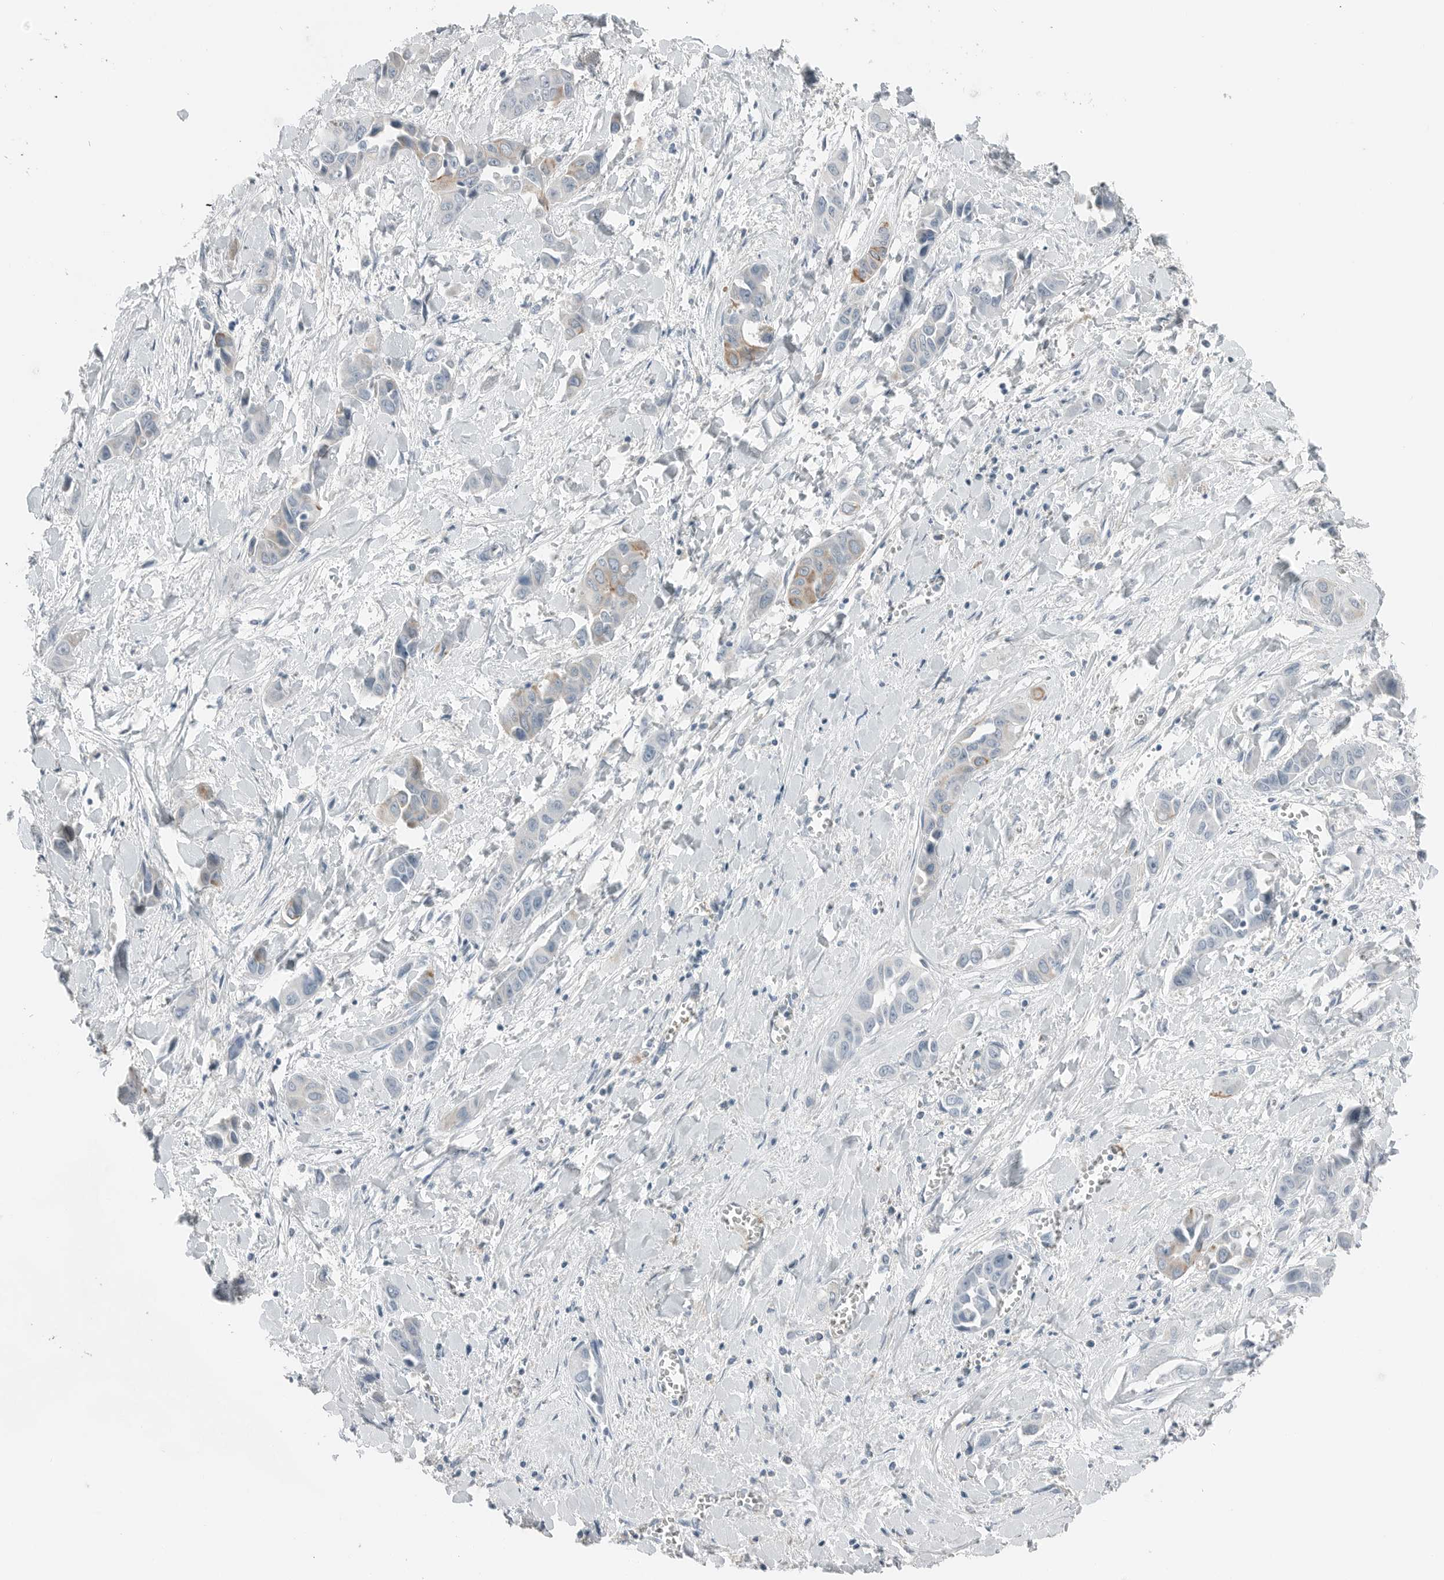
{"staining": {"intensity": "weak", "quantity": "<25%", "location": "cytoplasmic/membranous"}, "tissue": "liver cancer", "cell_type": "Tumor cells", "image_type": "cancer", "snomed": [{"axis": "morphology", "description": "Cholangiocarcinoma"}, {"axis": "topography", "description": "Liver"}], "caption": "Tumor cells show no significant protein expression in liver cancer (cholangiocarcinoma).", "gene": "SERPINB7", "patient": {"sex": "female", "age": 52}}